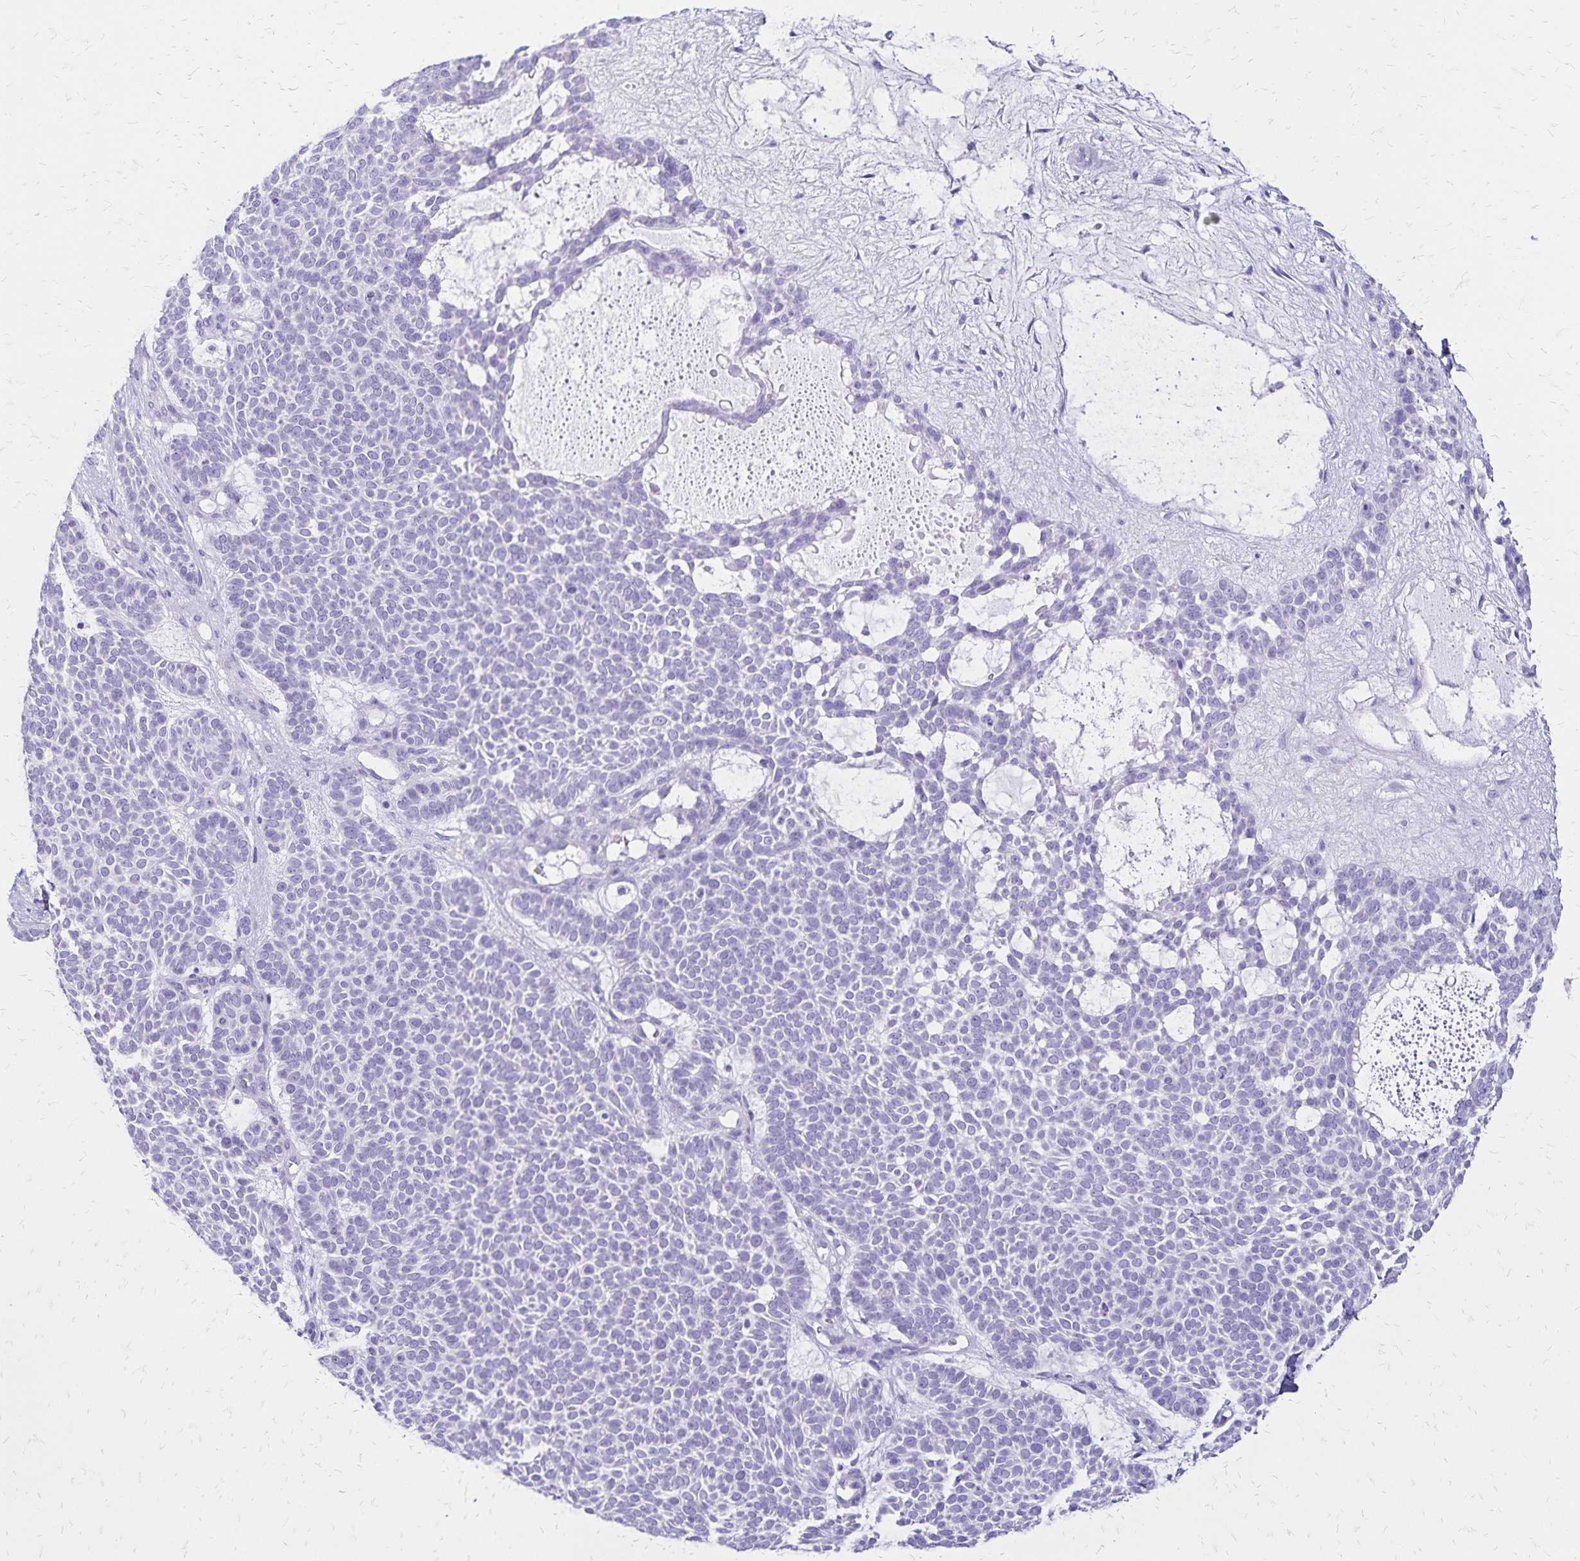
{"staining": {"intensity": "negative", "quantity": "none", "location": "none"}, "tissue": "skin cancer", "cell_type": "Tumor cells", "image_type": "cancer", "snomed": [{"axis": "morphology", "description": "Basal cell carcinoma"}, {"axis": "topography", "description": "Skin"}], "caption": "High magnification brightfield microscopy of skin basal cell carcinoma stained with DAB (3,3'-diaminobenzidine) (brown) and counterstained with hematoxylin (blue): tumor cells show no significant staining.", "gene": "LIN28B", "patient": {"sex": "female", "age": 82}}